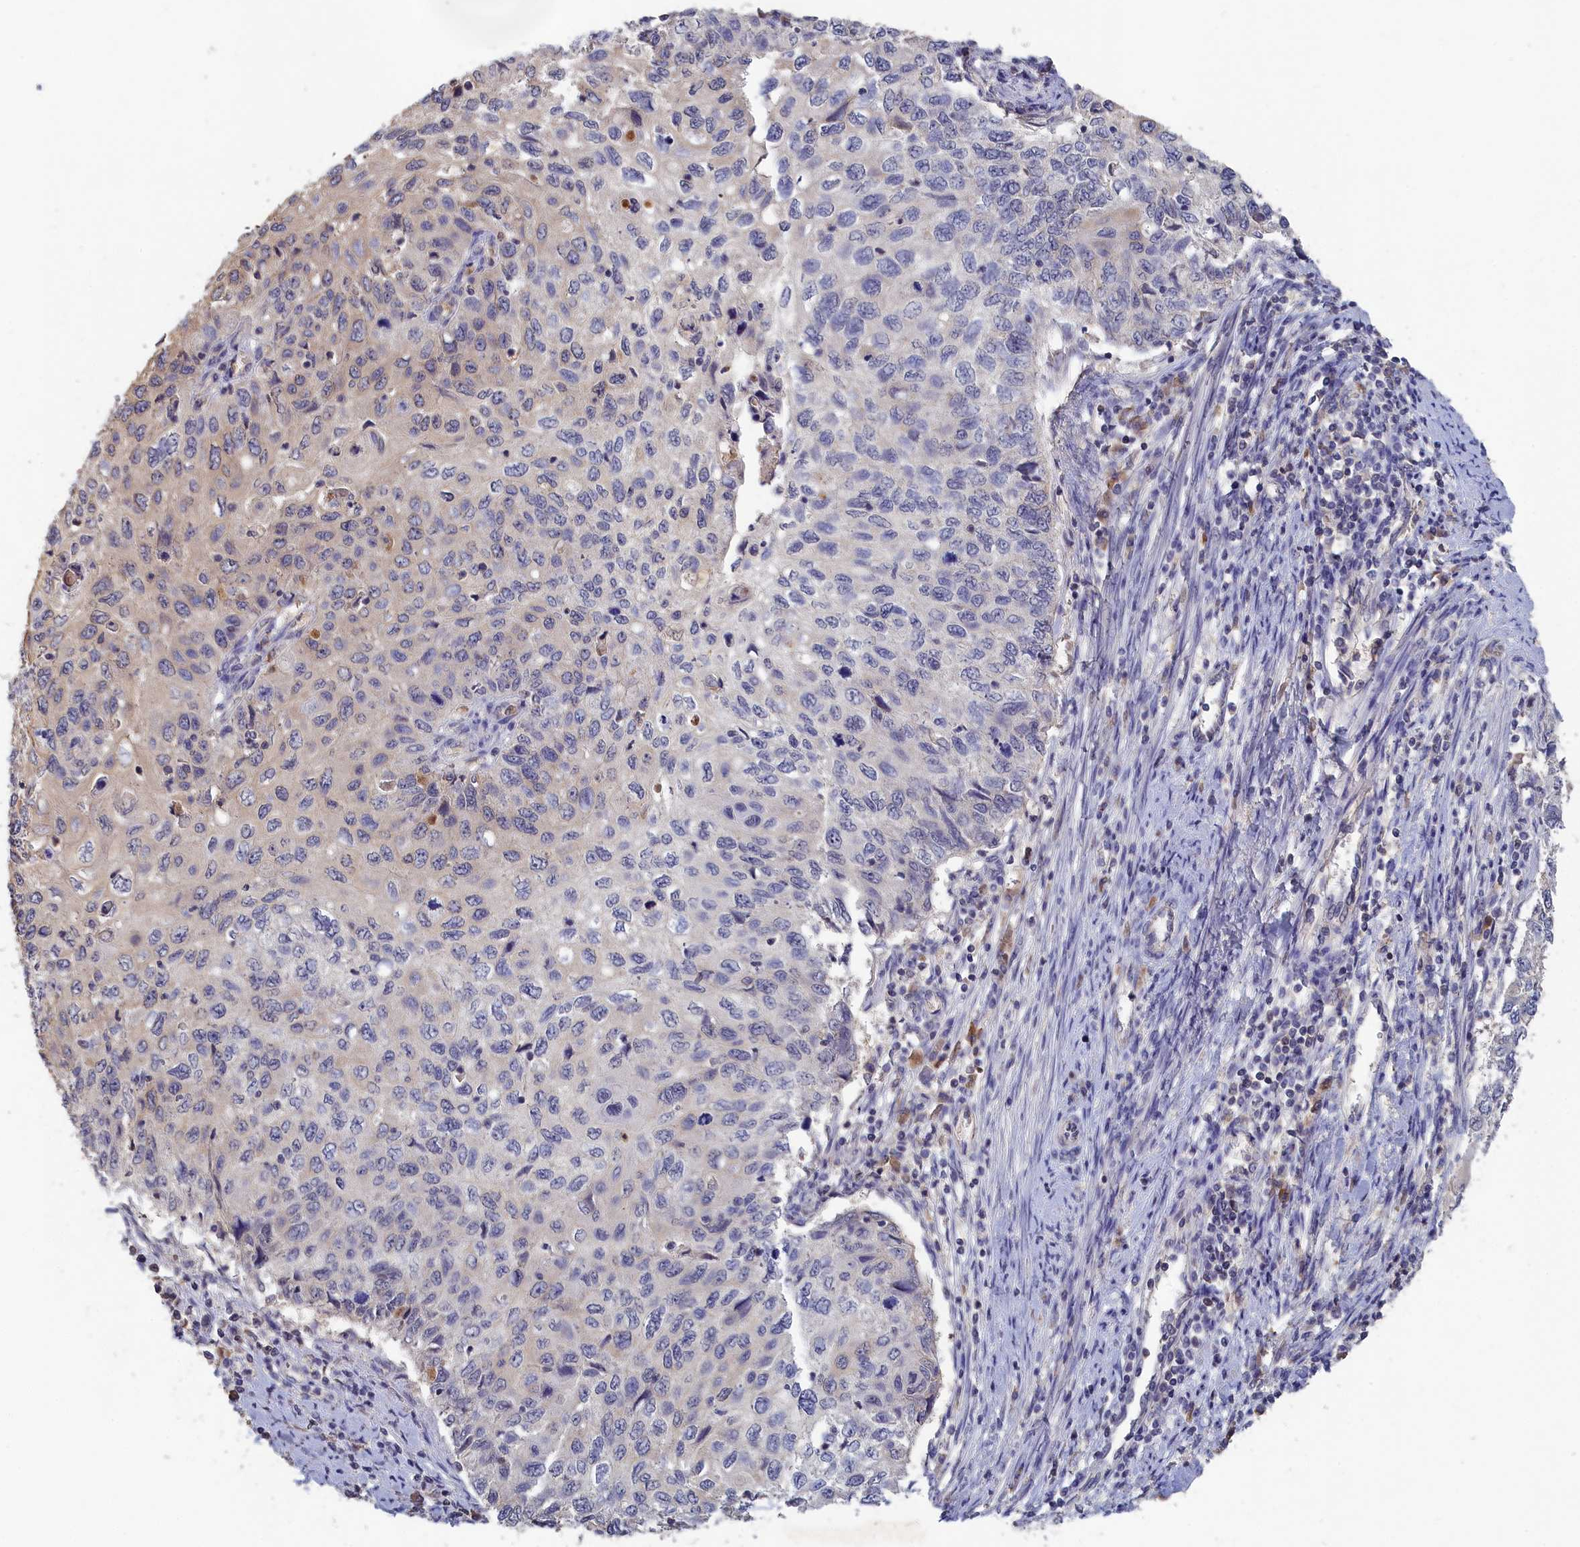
{"staining": {"intensity": "negative", "quantity": "none", "location": "none"}, "tissue": "cervical cancer", "cell_type": "Tumor cells", "image_type": "cancer", "snomed": [{"axis": "morphology", "description": "Squamous cell carcinoma, NOS"}, {"axis": "topography", "description": "Cervix"}], "caption": "Cervical cancer stained for a protein using IHC shows no staining tumor cells.", "gene": "CELF5", "patient": {"sex": "female", "age": 70}}